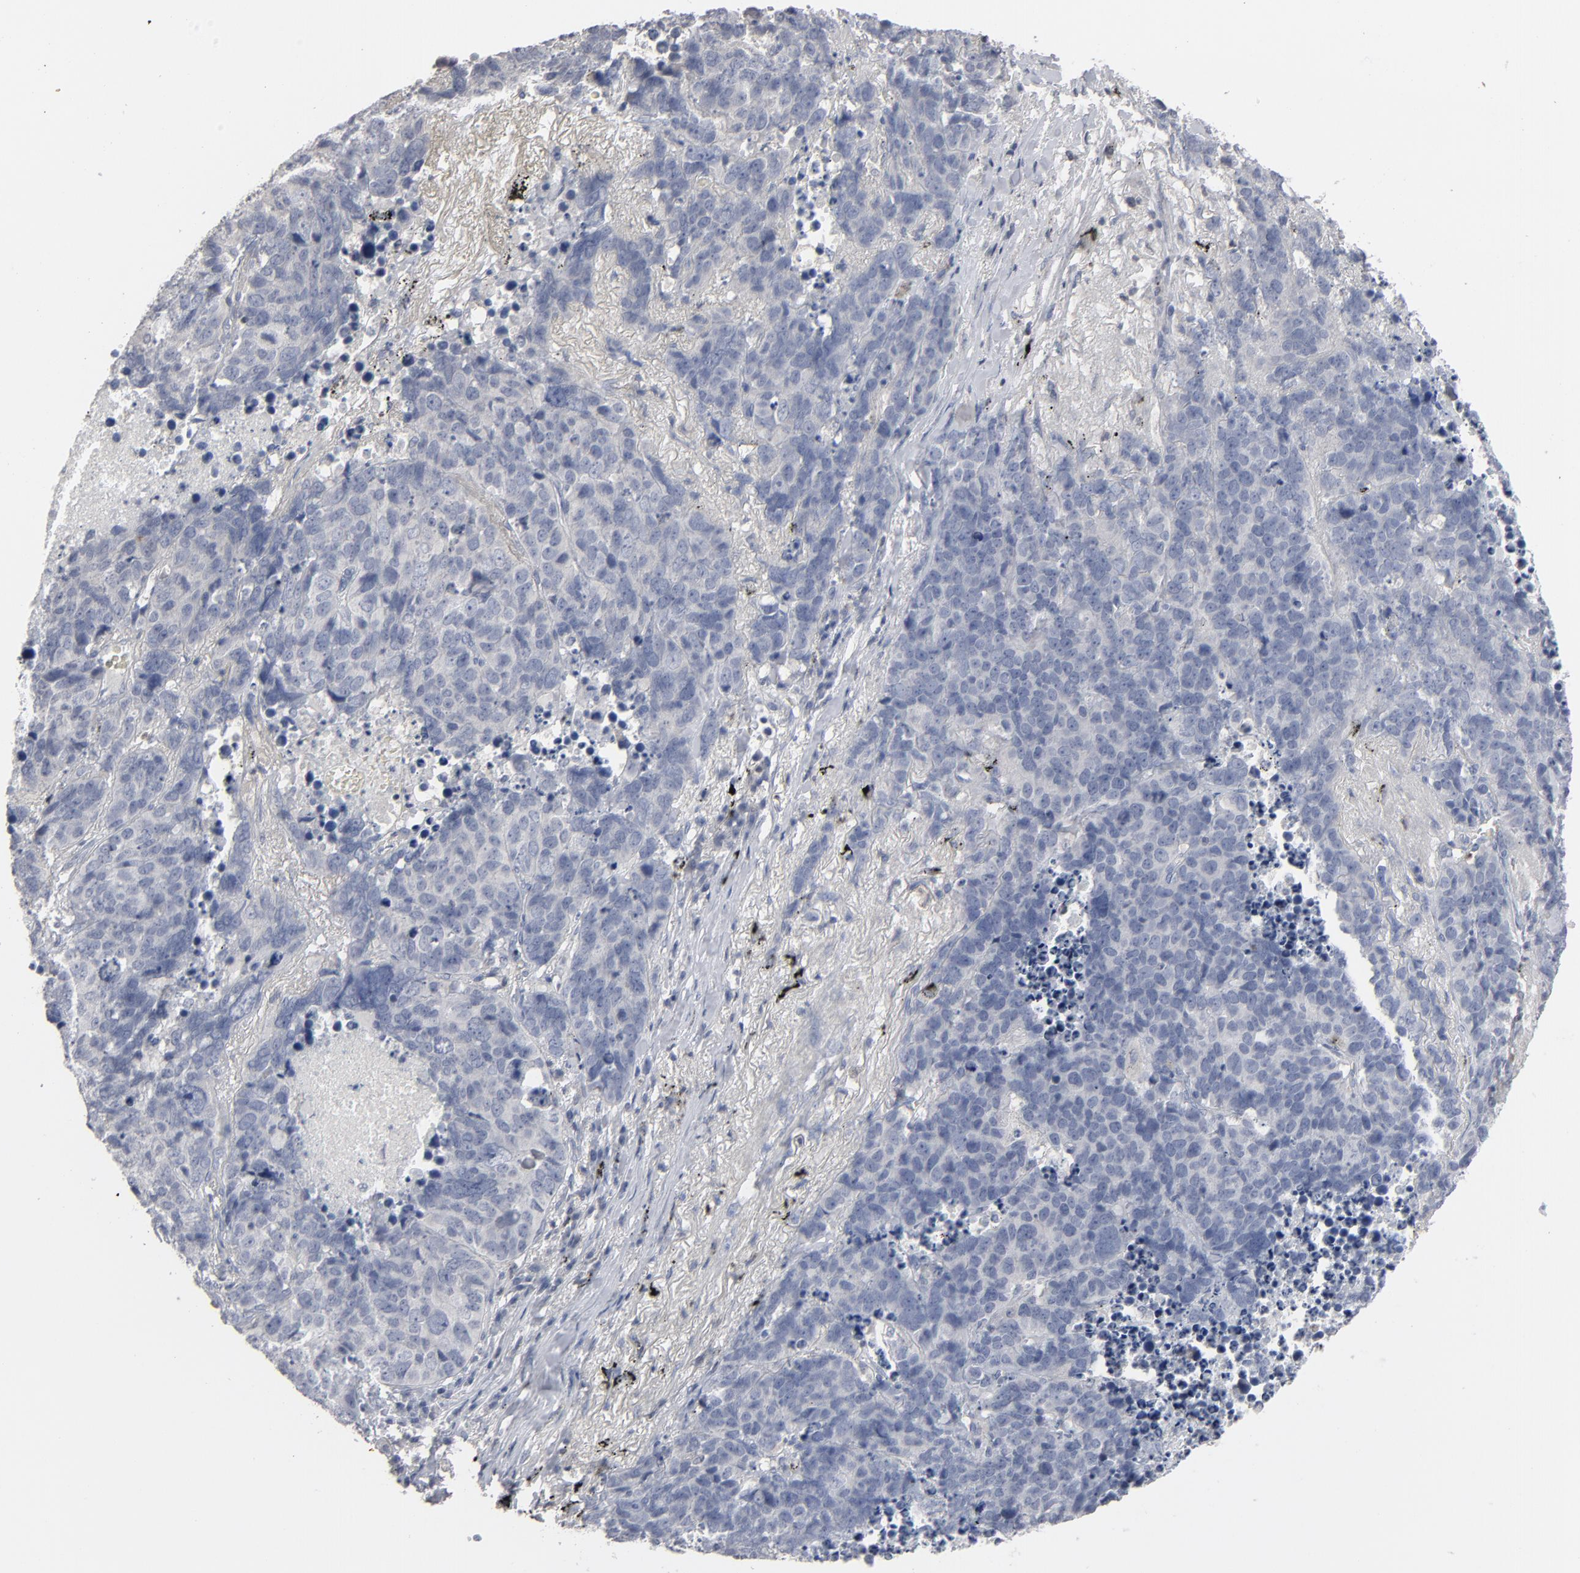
{"staining": {"intensity": "negative", "quantity": "none", "location": "none"}, "tissue": "lung cancer", "cell_type": "Tumor cells", "image_type": "cancer", "snomed": [{"axis": "morphology", "description": "Carcinoid, malignant, NOS"}, {"axis": "topography", "description": "Lung"}], "caption": "High power microscopy image of an IHC image of carcinoid (malignant) (lung), revealing no significant staining in tumor cells.", "gene": "STAT4", "patient": {"sex": "male", "age": 60}}